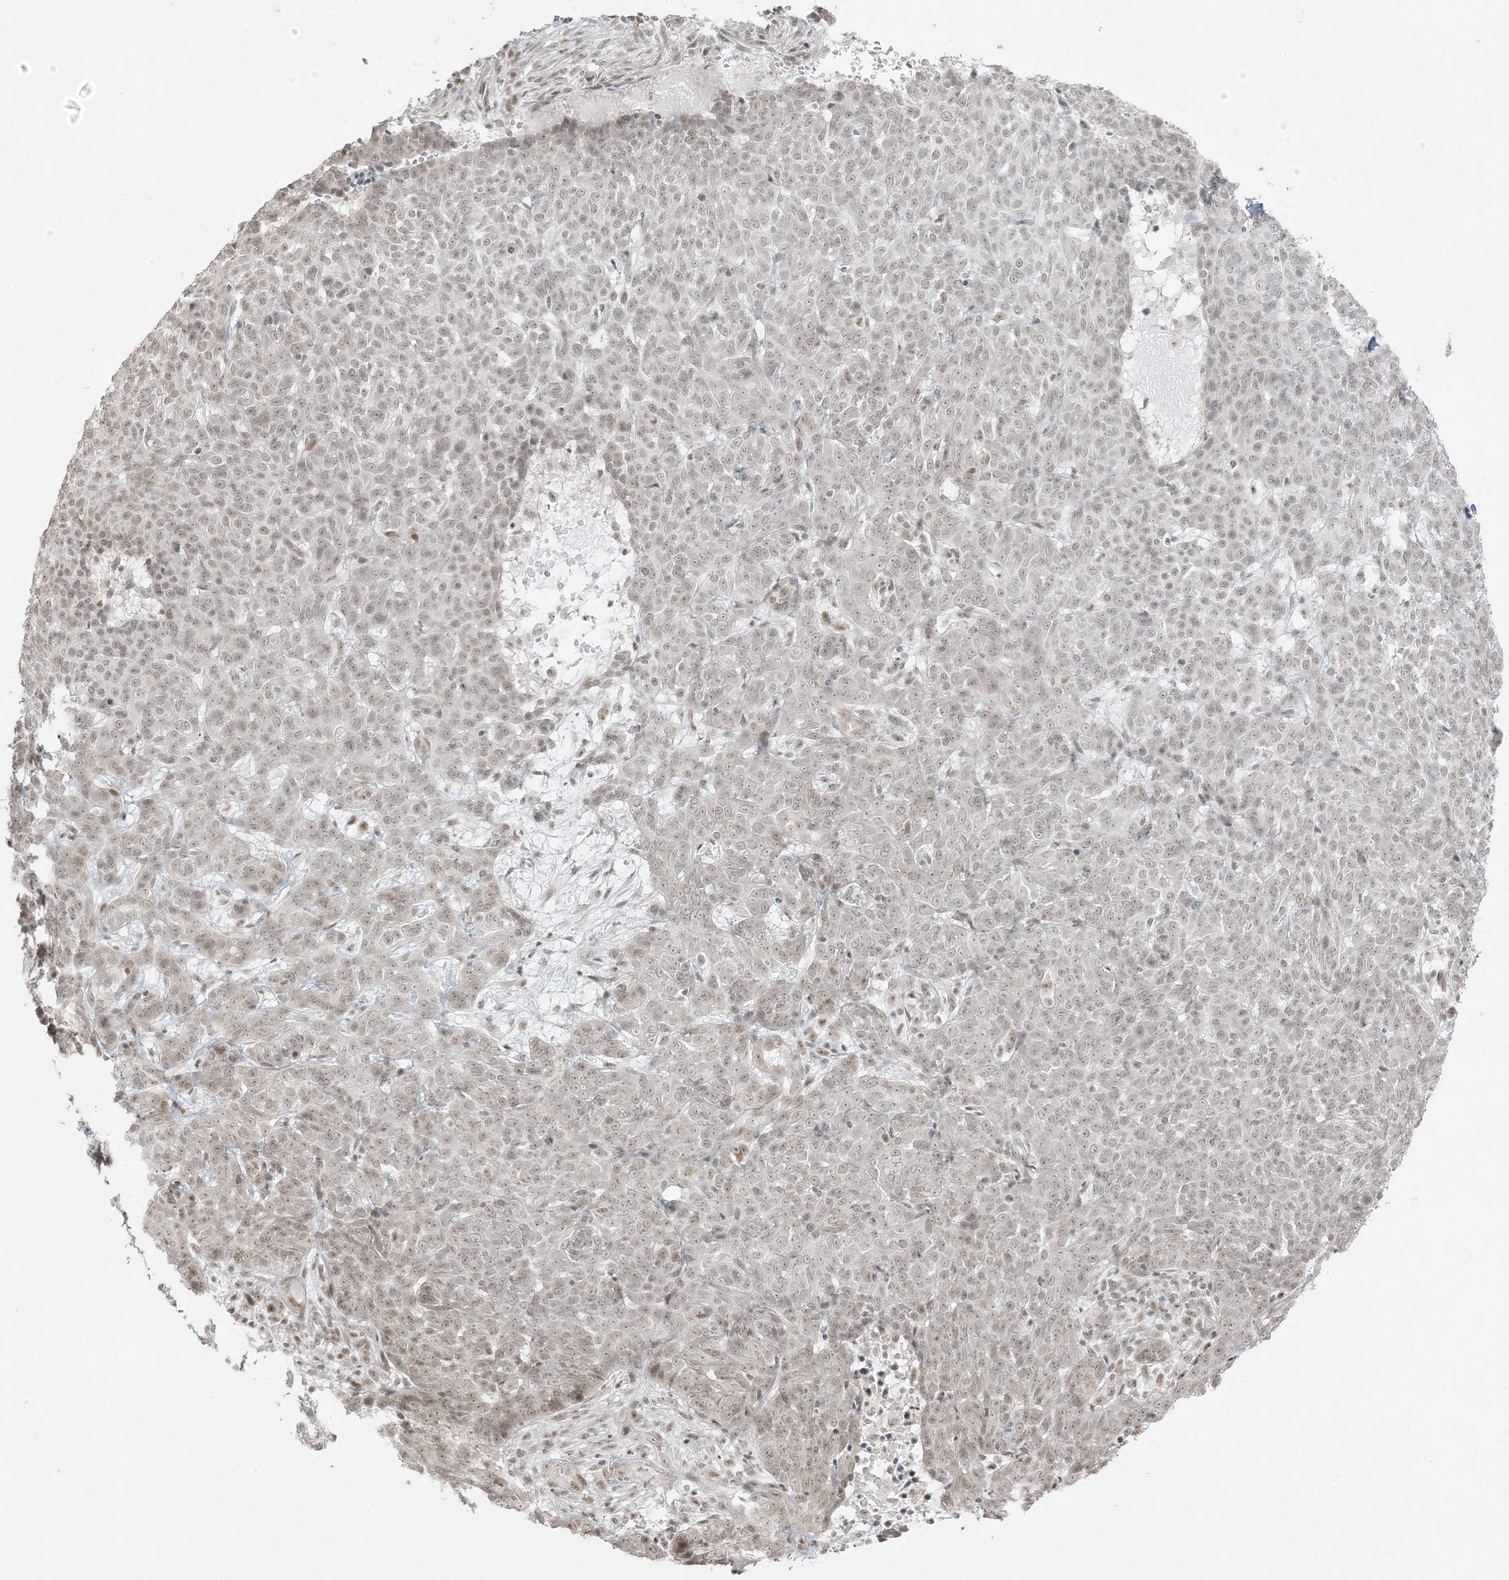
{"staining": {"intensity": "weak", "quantity": "25%-75%", "location": "nuclear"}, "tissue": "skin cancer", "cell_type": "Tumor cells", "image_type": "cancer", "snomed": [{"axis": "morphology", "description": "Basal cell carcinoma"}, {"axis": "topography", "description": "Skin"}], "caption": "Approximately 25%-75% of tumor cells in human skin cancer (basal cell carcinoma) show weak nuclear protein staining as visualized by brown immunohistochemical staining.", "gene": "ZNF787", "patient": {"sex": "male", "age": 85}}